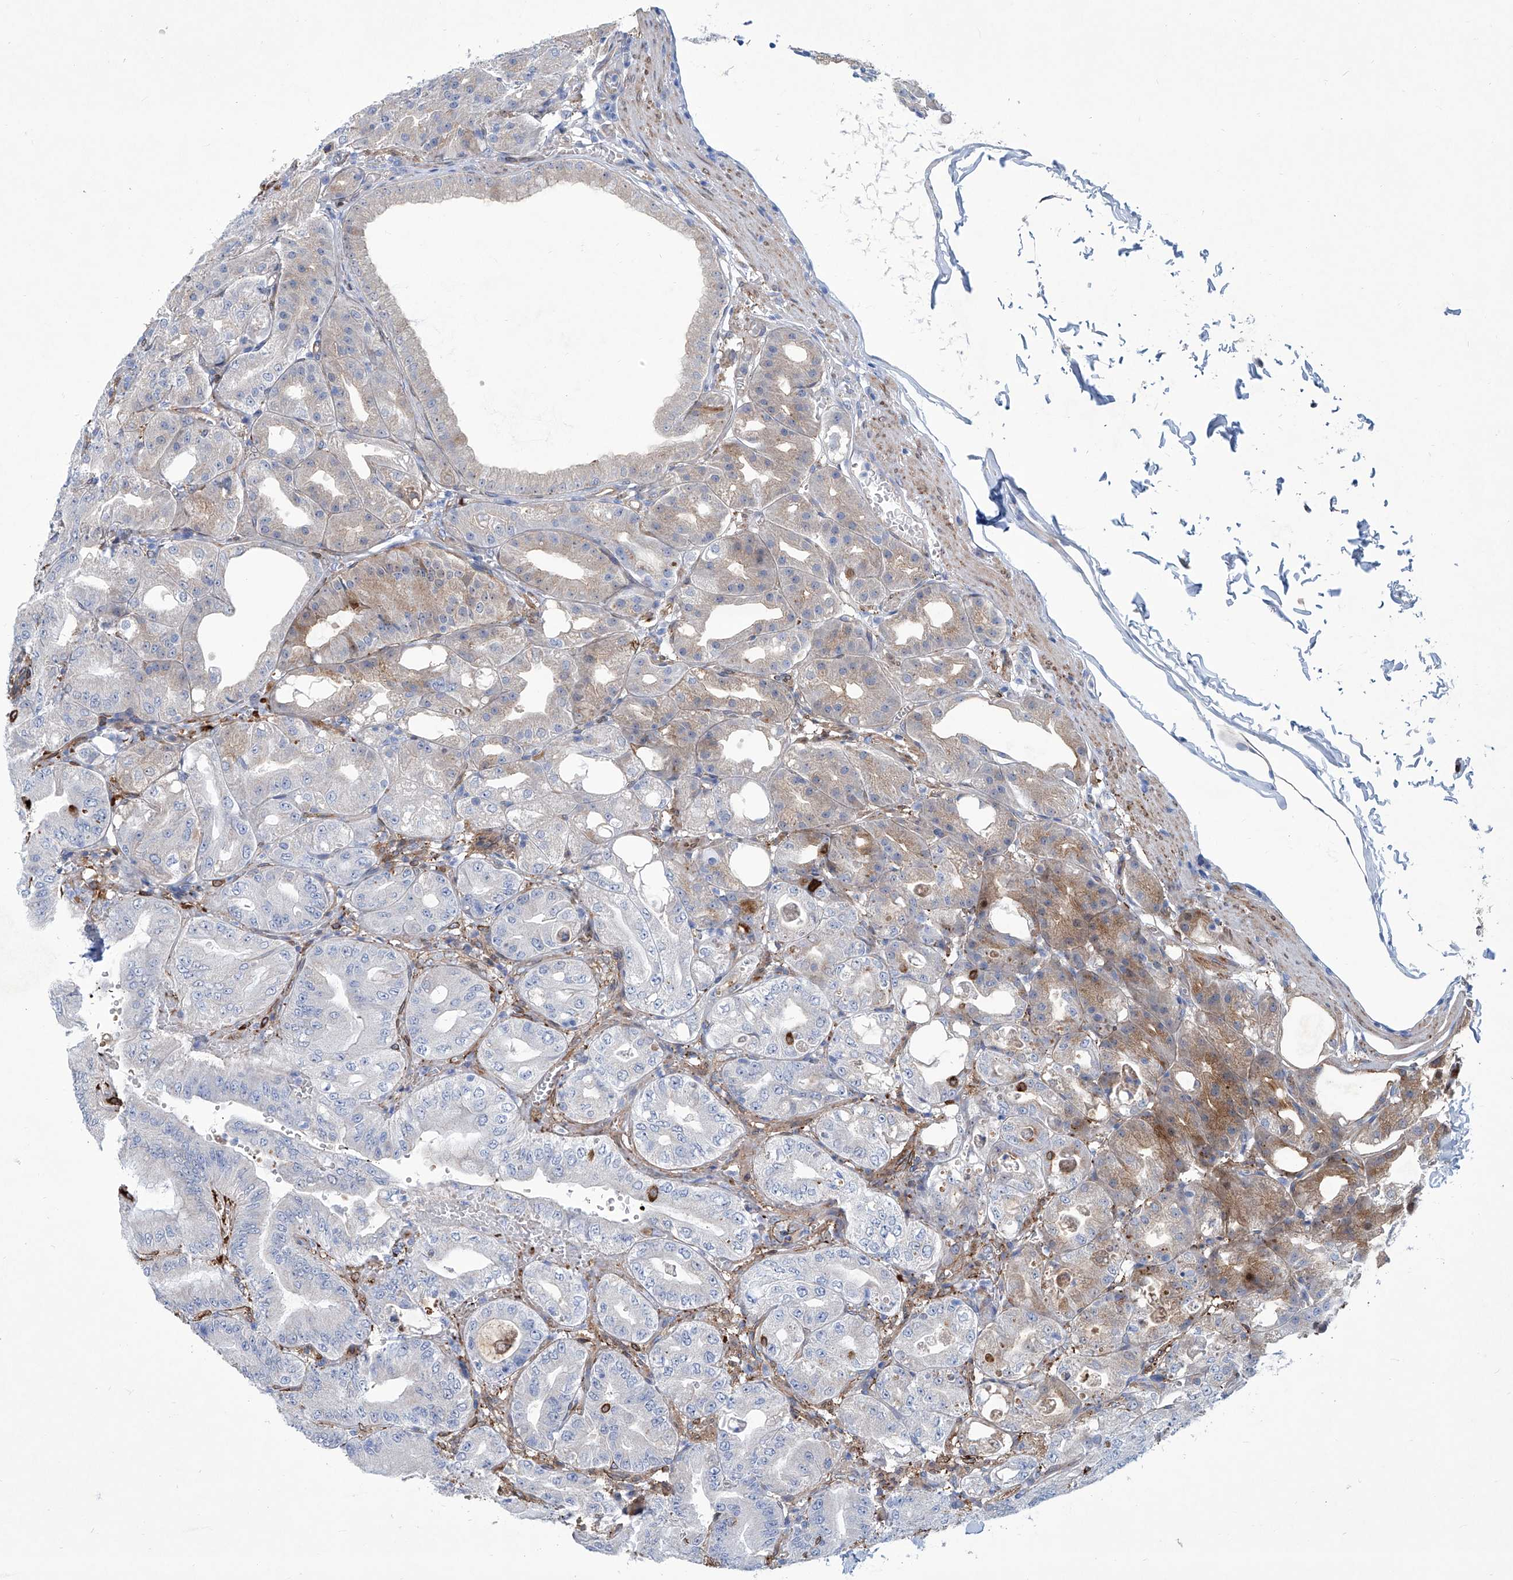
{"staining": {"intensity": "moderate", "quantity": "<25%", "location": "cytoplasmic/membranous,nuclear"}, "tissue": "stomach", "cell_type": "Glandular cells", "image_type": "normal", "snomed": [{"axis": "morphology", "description": "Normal tissue, NOS"}, {"axis": "topography", "description": "Stomach, lower"}], "caption": "Brown immunohistochemical staining in benign stomach displays moderate cytoplasmic/membranous,nuclear positivity in approximately <25% of glandular cells.", "gene": "TNN", "patient": {"sex": "male", "age": 71}}